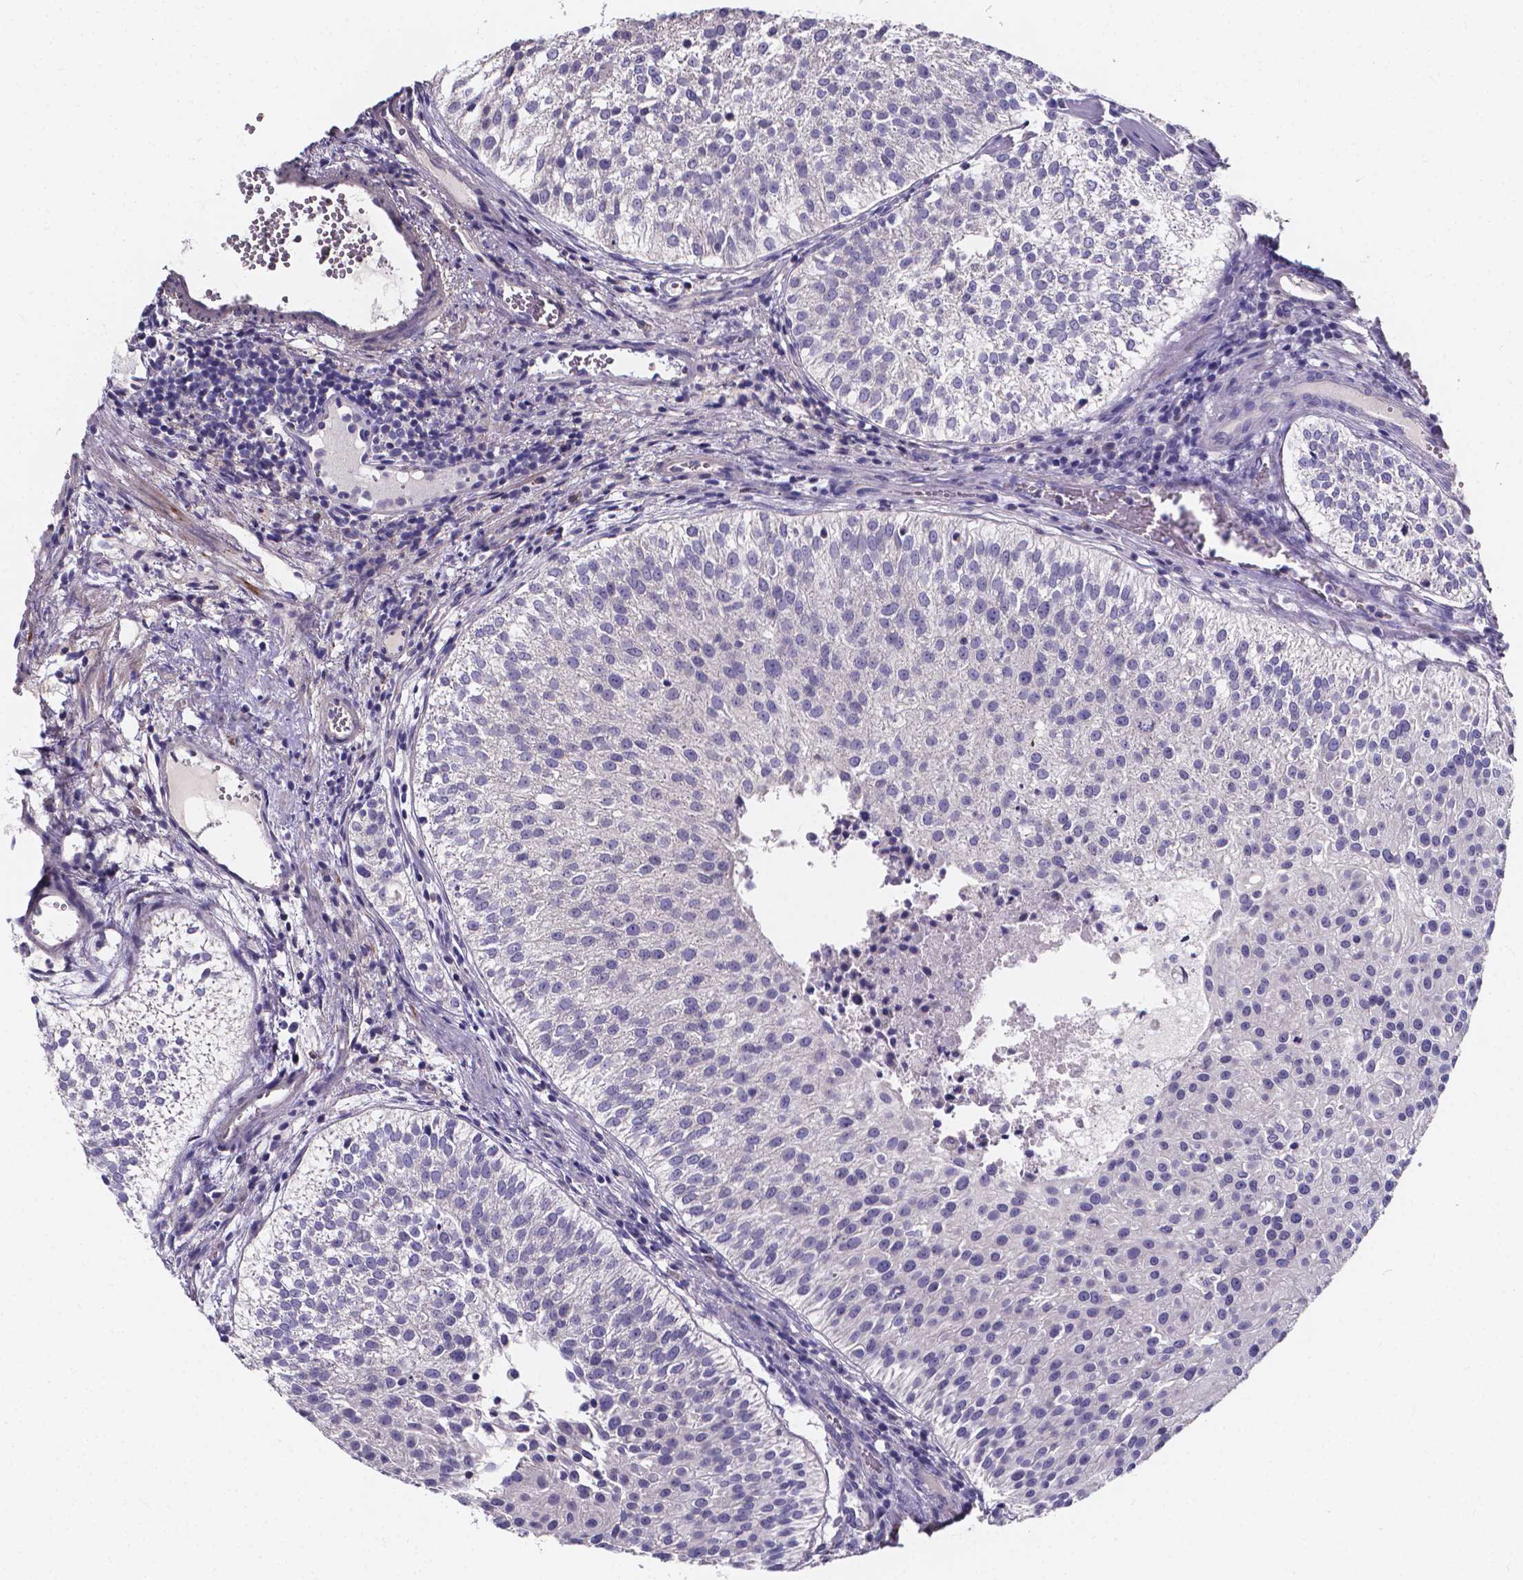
{"staining": {"intensity": "negative", "quantity": "none", "location": "none"}, "tissue": "urothelial cancer", "cell_type": "Tumor cells", "image_type": "cancer", "snomed": [{"axis": "morphology", "description": "Urothelial carcinoma, Low grade"}, {"axis": "topography", "description": "Urinary bladder"}], "caption": "Image shows no significant protein expression in tumor cells of urothelial cancer.", "gene": "SPOCD1", "patient": {"sex": "female", "age": 87}}